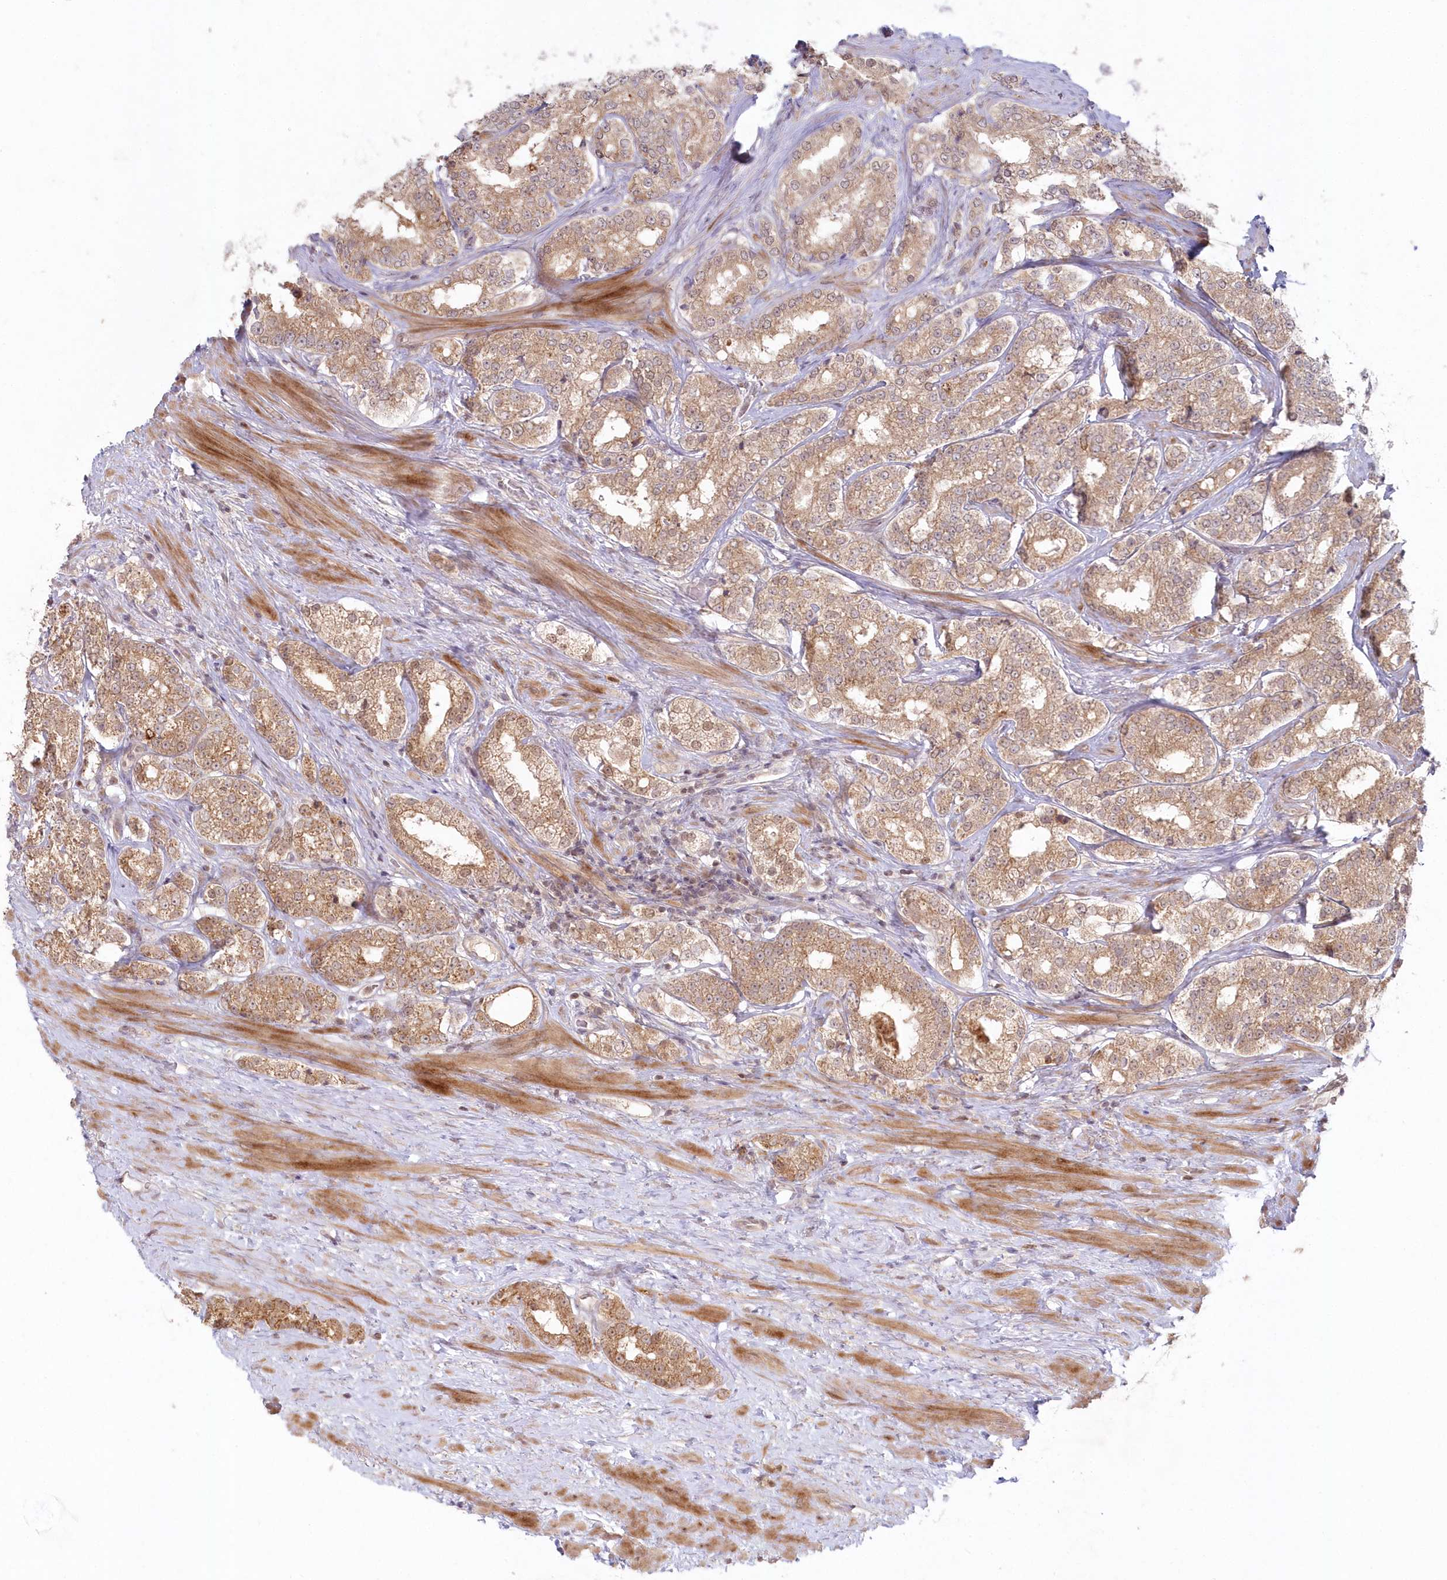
{"staining": {"intensity": "weak", "quantity": ">75%", "location": "cytoplasmic/membranous"}, "tissue": "prostate cancer", "cell_type": "Tumor cells", "image_type": "cancer", "snomed": [{"axis": "morphology", "description": "Normal tissue, NOS"}, {"axis": "morphology", "description": "Adenocarcinoma, High grade"}, {"axis": "topography", "description": "Prostate"}], "caption": "A brown stain highlights weak cytoplasmic/membranous expression of a protein in human prostate cancer tumor cells. Ihc stains the protein of interest in brown and the nuclei are stained blue.", "gene": "ASCC1", "patient": {"sex": "male", "age": 83}}